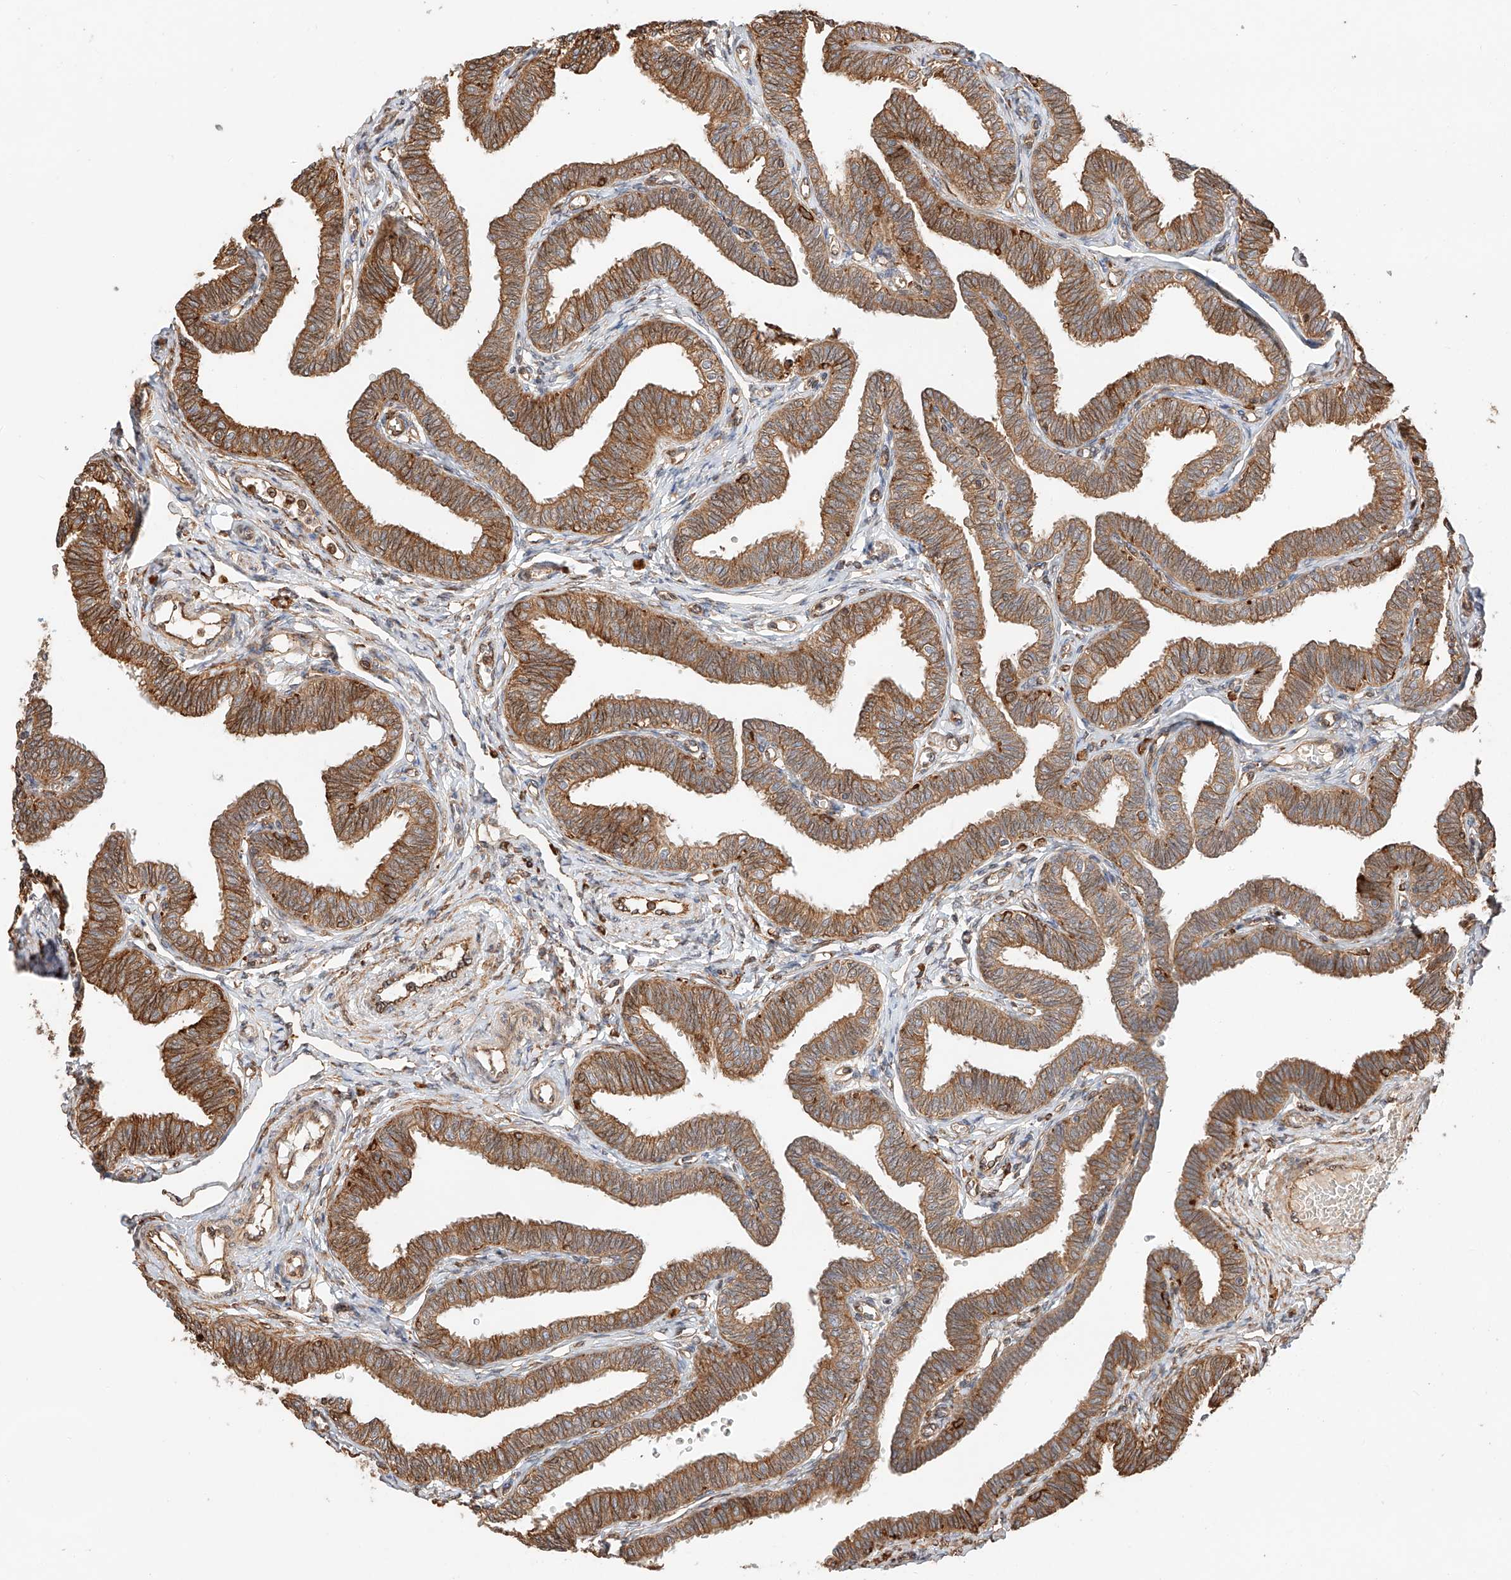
{"staining": {"intensity": "strong", "quantity": ">75%", "location": "cytoplasmic/membranous"}, "tissue": "fallopian tube", "cell_type": "Glandular cells", "image_type": "normal", "snomed": [{"axis": "morphology", "description": "Normal tissue, NOS"}, {"axis": "topography", "description": "Fallopian tube"}, {"axis": "topography", "description": "Ovary"}], "caption": "Immunohistochemical staining of normal human fallopian tube demonstrates strong cytoplasmic/membranous protein positivity in approximately >75% of glandular cells. The staining was performed using DAB (3,3'-diaminobenzidine) to visualize the protein expression in brown, while the nuclei were stained in blue with hematoxylin (Magnification: 20x).", "gene": "ZNF84", "patient": {"sex": "female", "age": 23}}